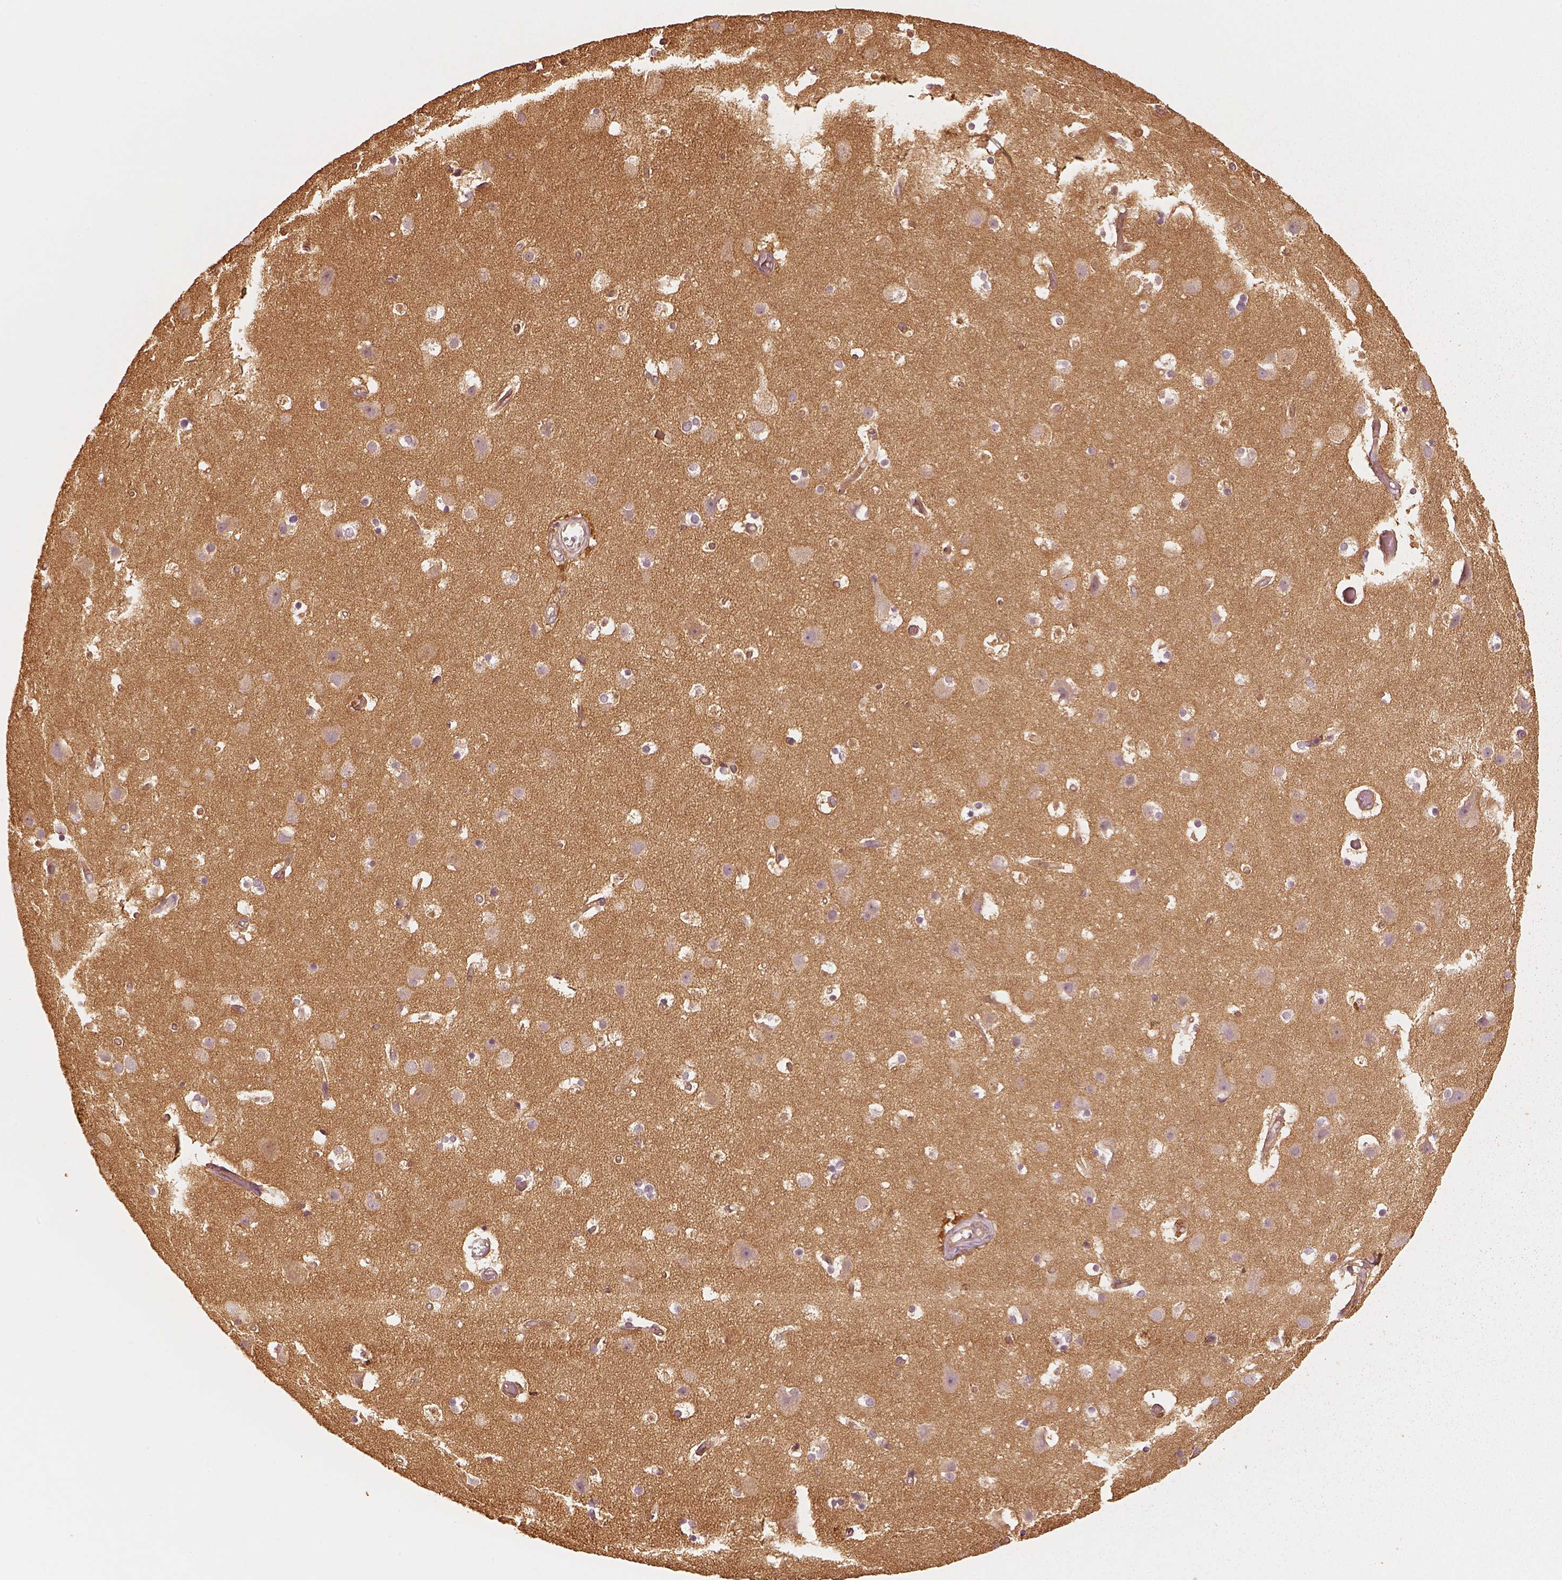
{"staining": {"intensity": "negative", "quantity": "none", "location": "none"}, "tissue": "cerebral cortex", "cell_type": "Endothelial cells", "image_type": "normal", "snomed": [{"axis": "morphology", "description": "Normal tissue, NOS"}, {"axis": "topography", "description": "Cerebral cortex"}], "caption": "DAB immunohistochemical staining of normal human cerebral cortex reveals no significant staining in endothelial cells. (DAB immunohistochemistry (IHC) visualized using brightfield microscopy, high magnification).", "gene": "WDR7", "patient": {"sex": "female", "age": 52}}